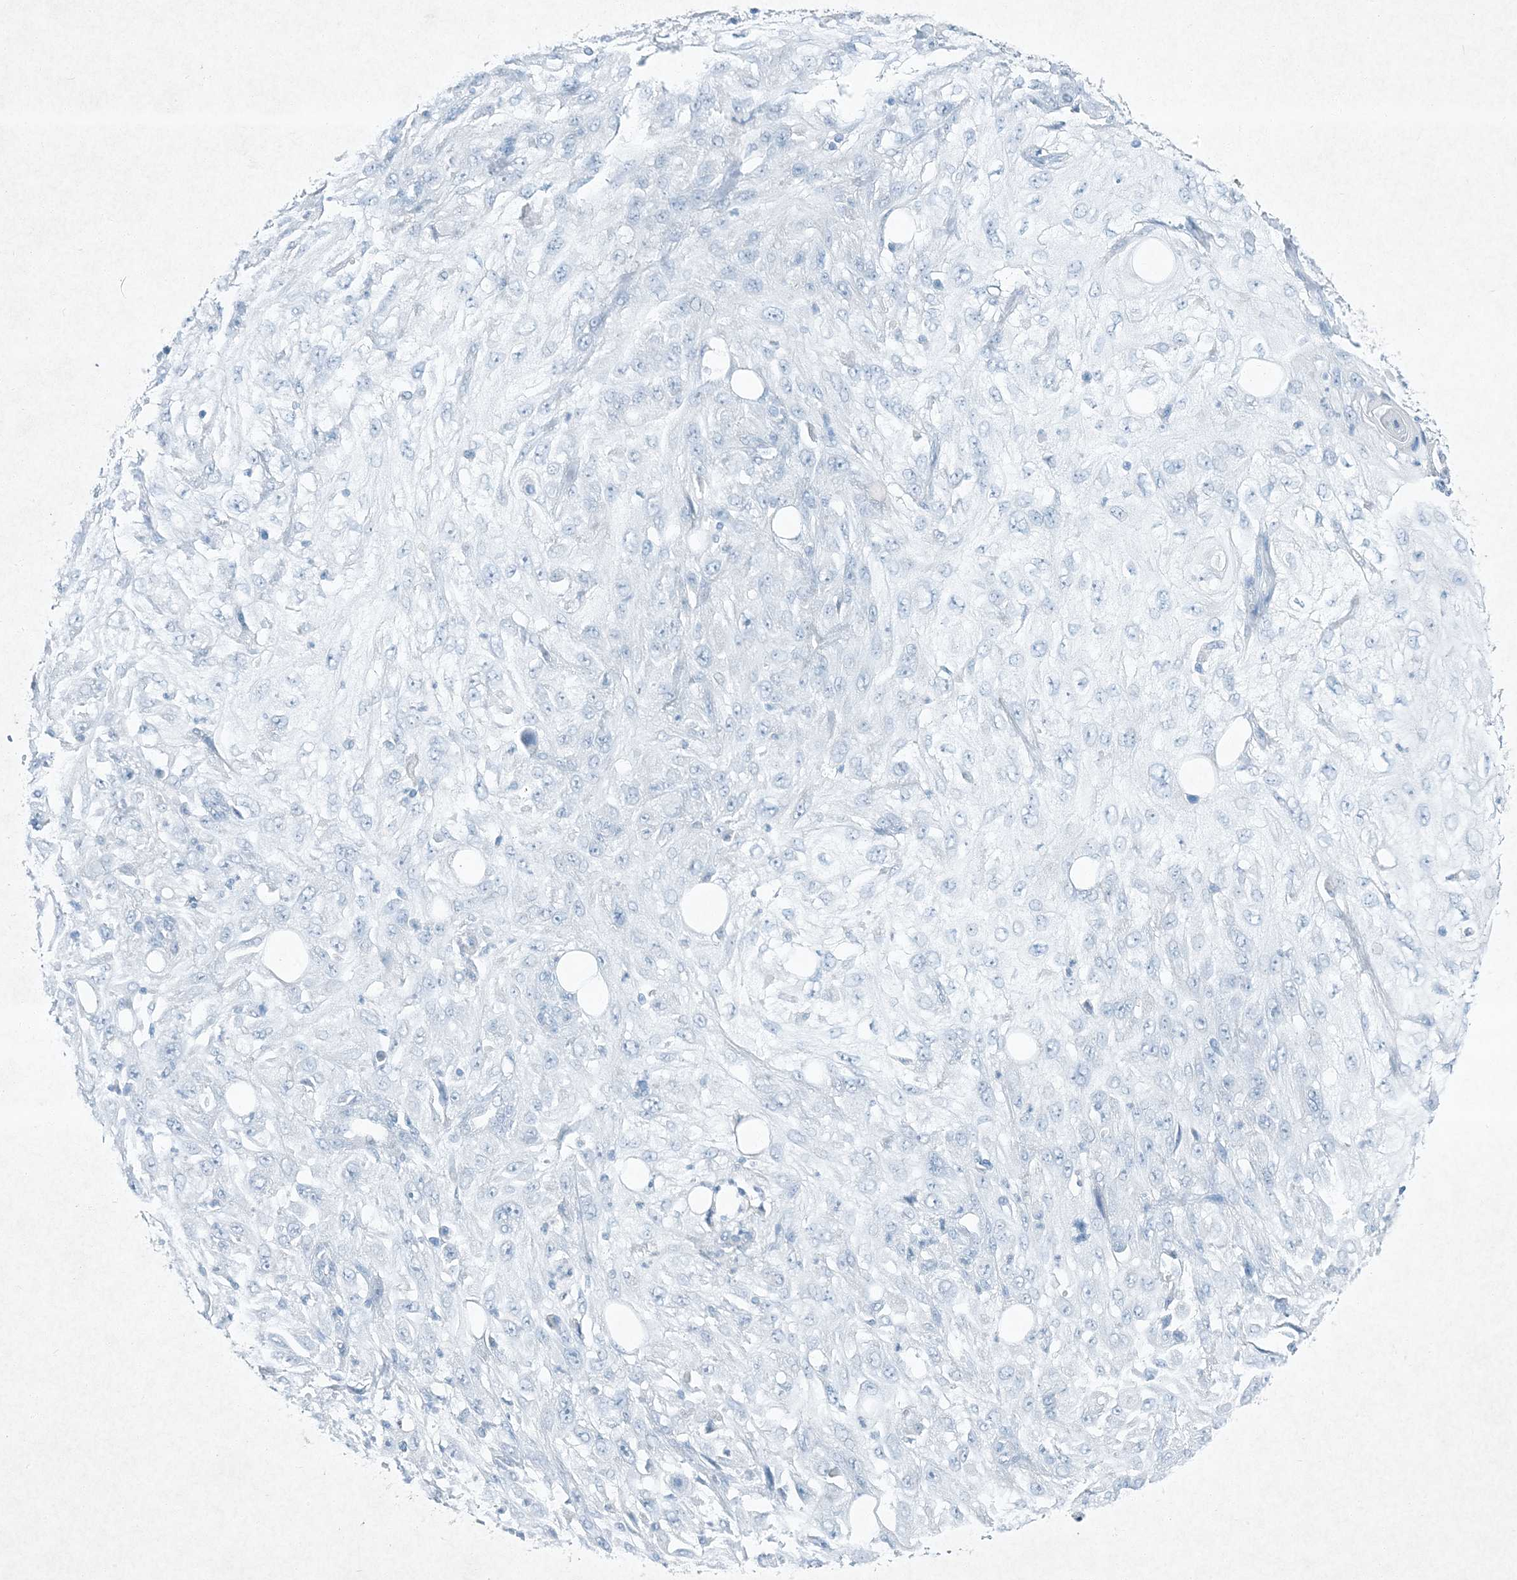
{"staining": {"intensity": "negative", "quantity": "none", "location": "none"}, "tissue": "skin cancer", "cell_type": "Tumor cells", "image_type": "cancer", "snomed": [{"axis": "morphology", "description": "Squamous cell carcinoma, NOS"}, {"axis": "topography", "description": "Skin"}], "caption": "Image shows no protein staining in tumor cells of squamous cell carcinoma (skin) tissue.", "gene": "PGM5", "patient": {"sex": "male", "age": 75}}